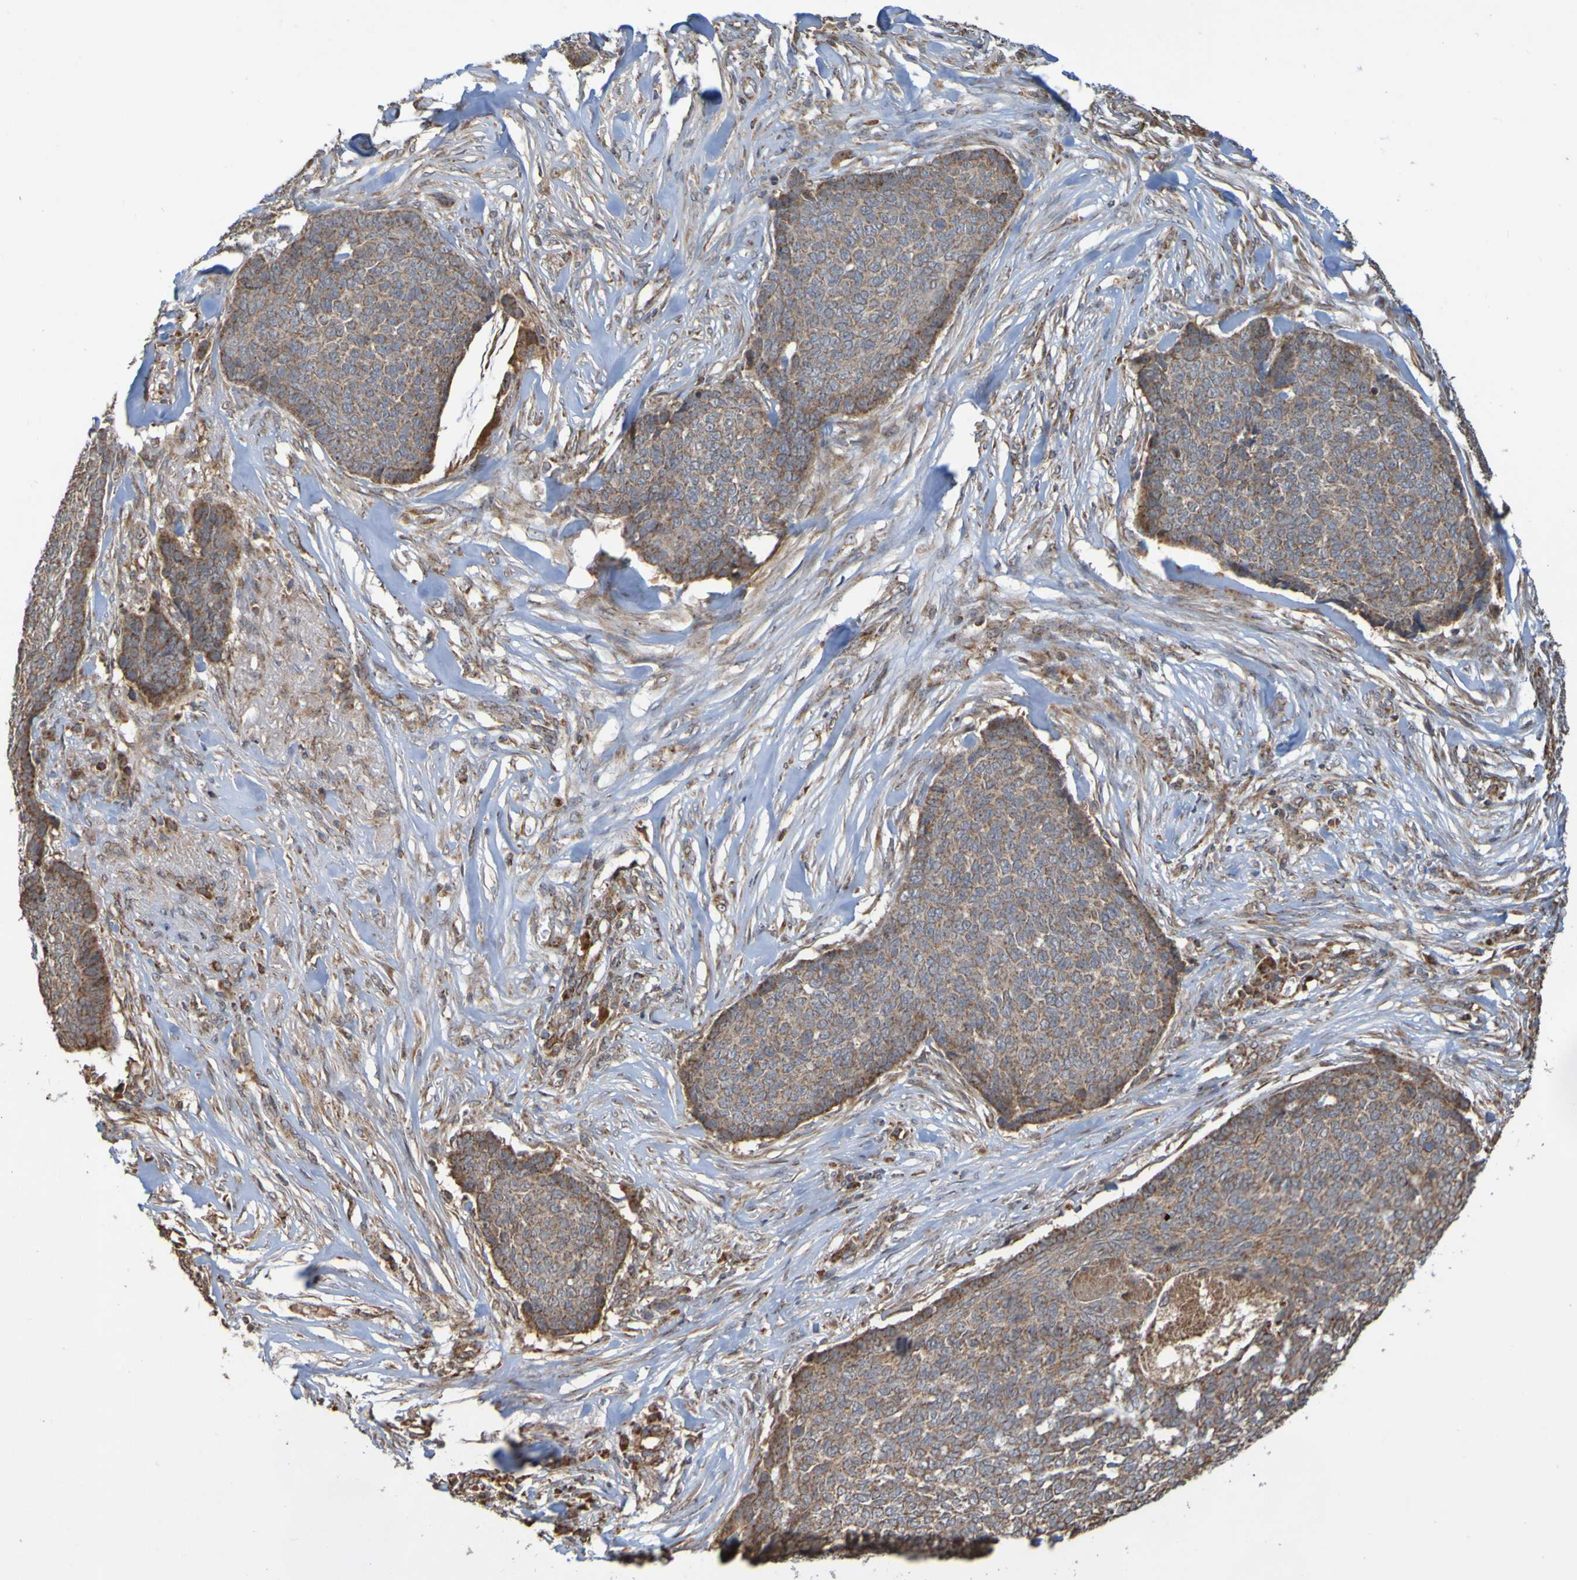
{"staining": {"intensity": "moderate", "quantity": ">75%", "location": "cytoplasmic/membranous"}, "tissue": "skin cancer", "cell_type": "Tumor cells", "image_type": "cancer", "snomed": [{"axis": "morphology", "description": "Basal cell carcinoma"}, {"axis": "topography", "description": "Skin"}], "caption": "Immunohistochemistry (IHC) (DAB (3,3'-diaminobenzidine)) staining of human skin cancer (basal cell carcinoma) reveals moderate cytoplasmic/membranous protein staining in about >75% of tumor cells.", "gene": "TMBIM1", "patient": {"sex": "male", "age": 84}}